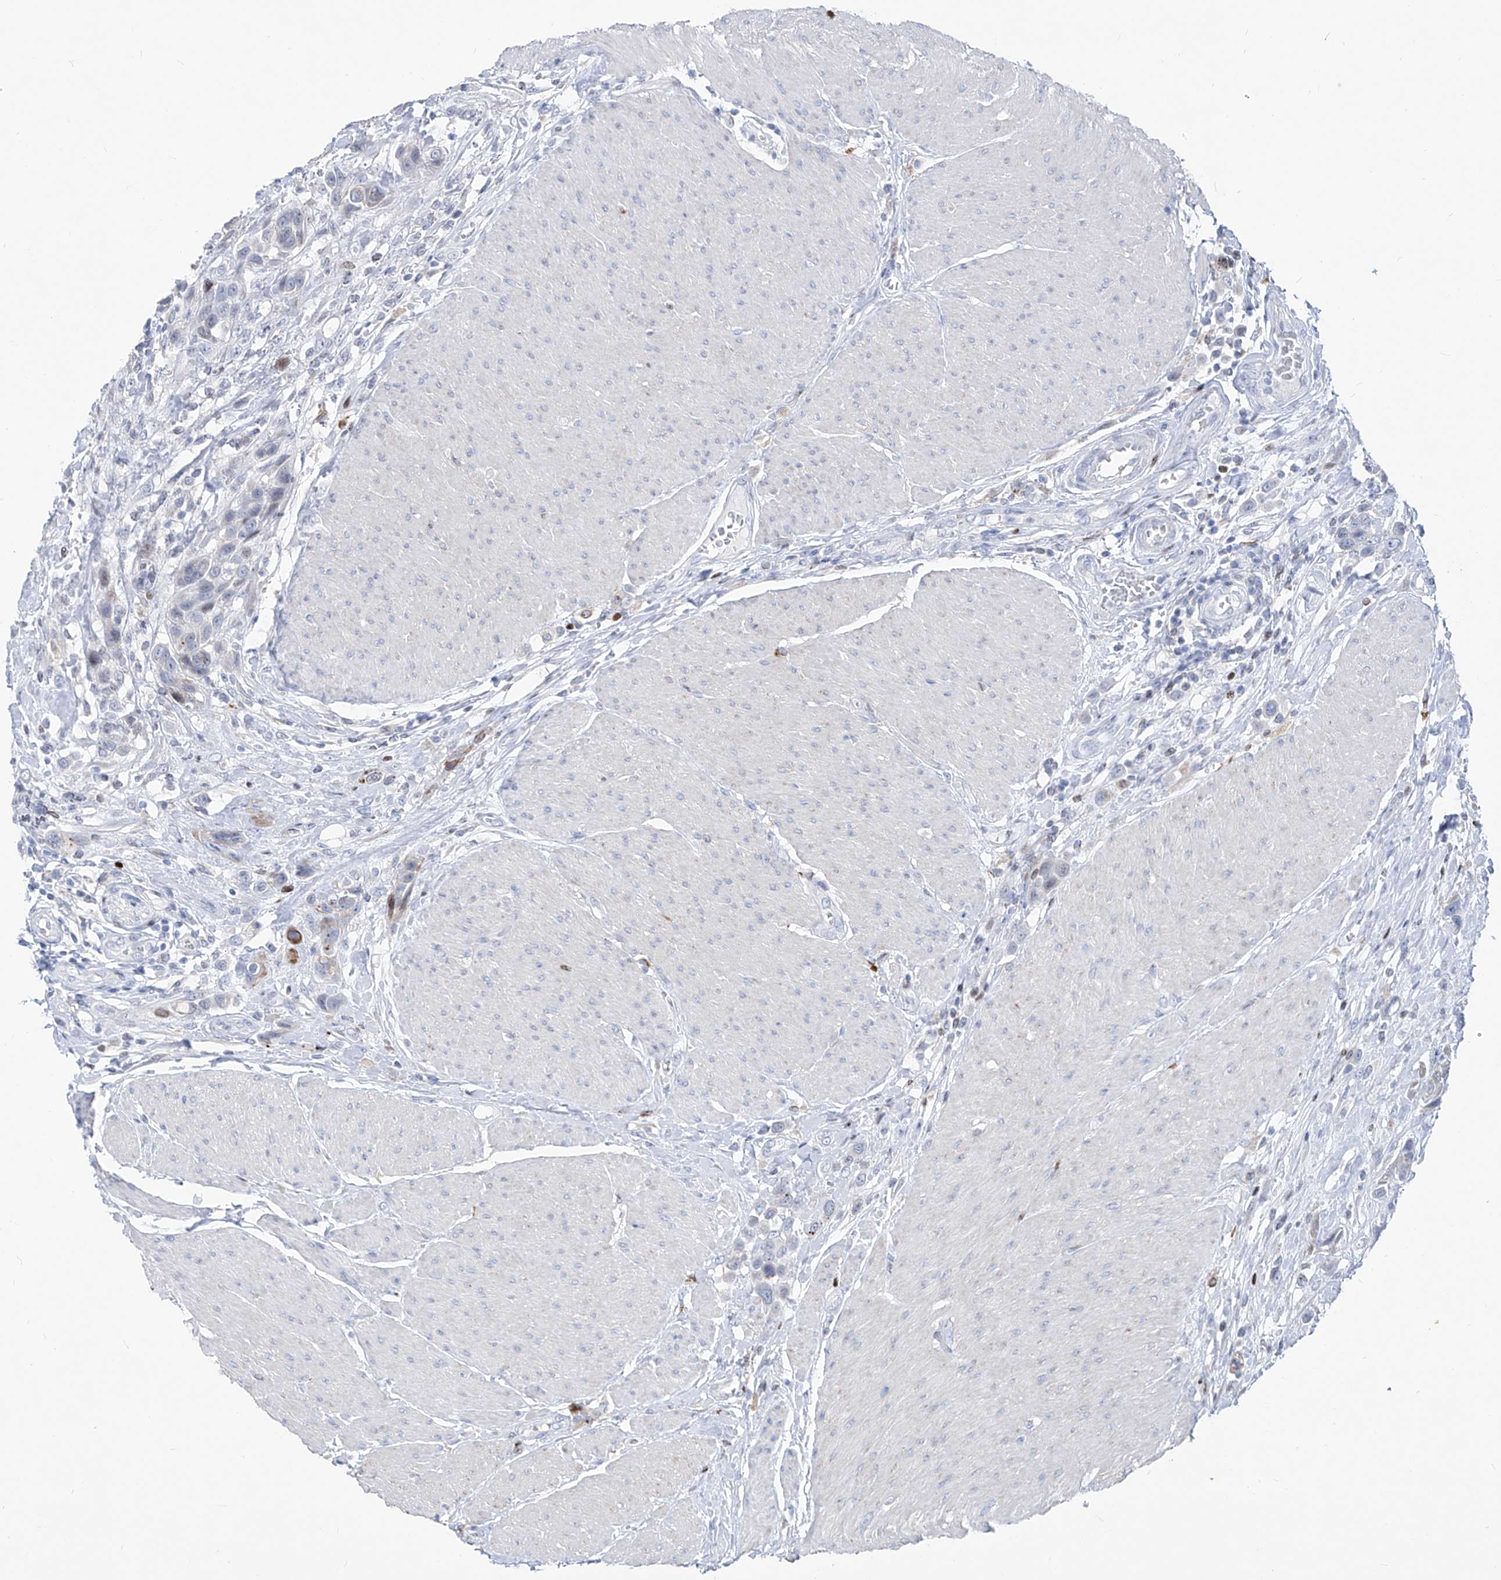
{"staining": {"intensity": "moderate", "quantity": "<25%", "location": "cytoplasmic/membranous"}, "tissue": "urothelial cancer", "cell_type": "Tumor cells", "image_type": "cancer", "snomed": [{"axis": "morphology", "description": "Urothelial carcinoma, High grade"}, {"axis": "topography", "description": "Urinary bladder"}], "caption": "A low amount of moderate cytoplasmic/membranous expression is seen in about <25% of tumor cells in high-grade urothelial carcinoma tissue.", "gene": "FRS3", "patient": {"sex": "male", "age": 50}}